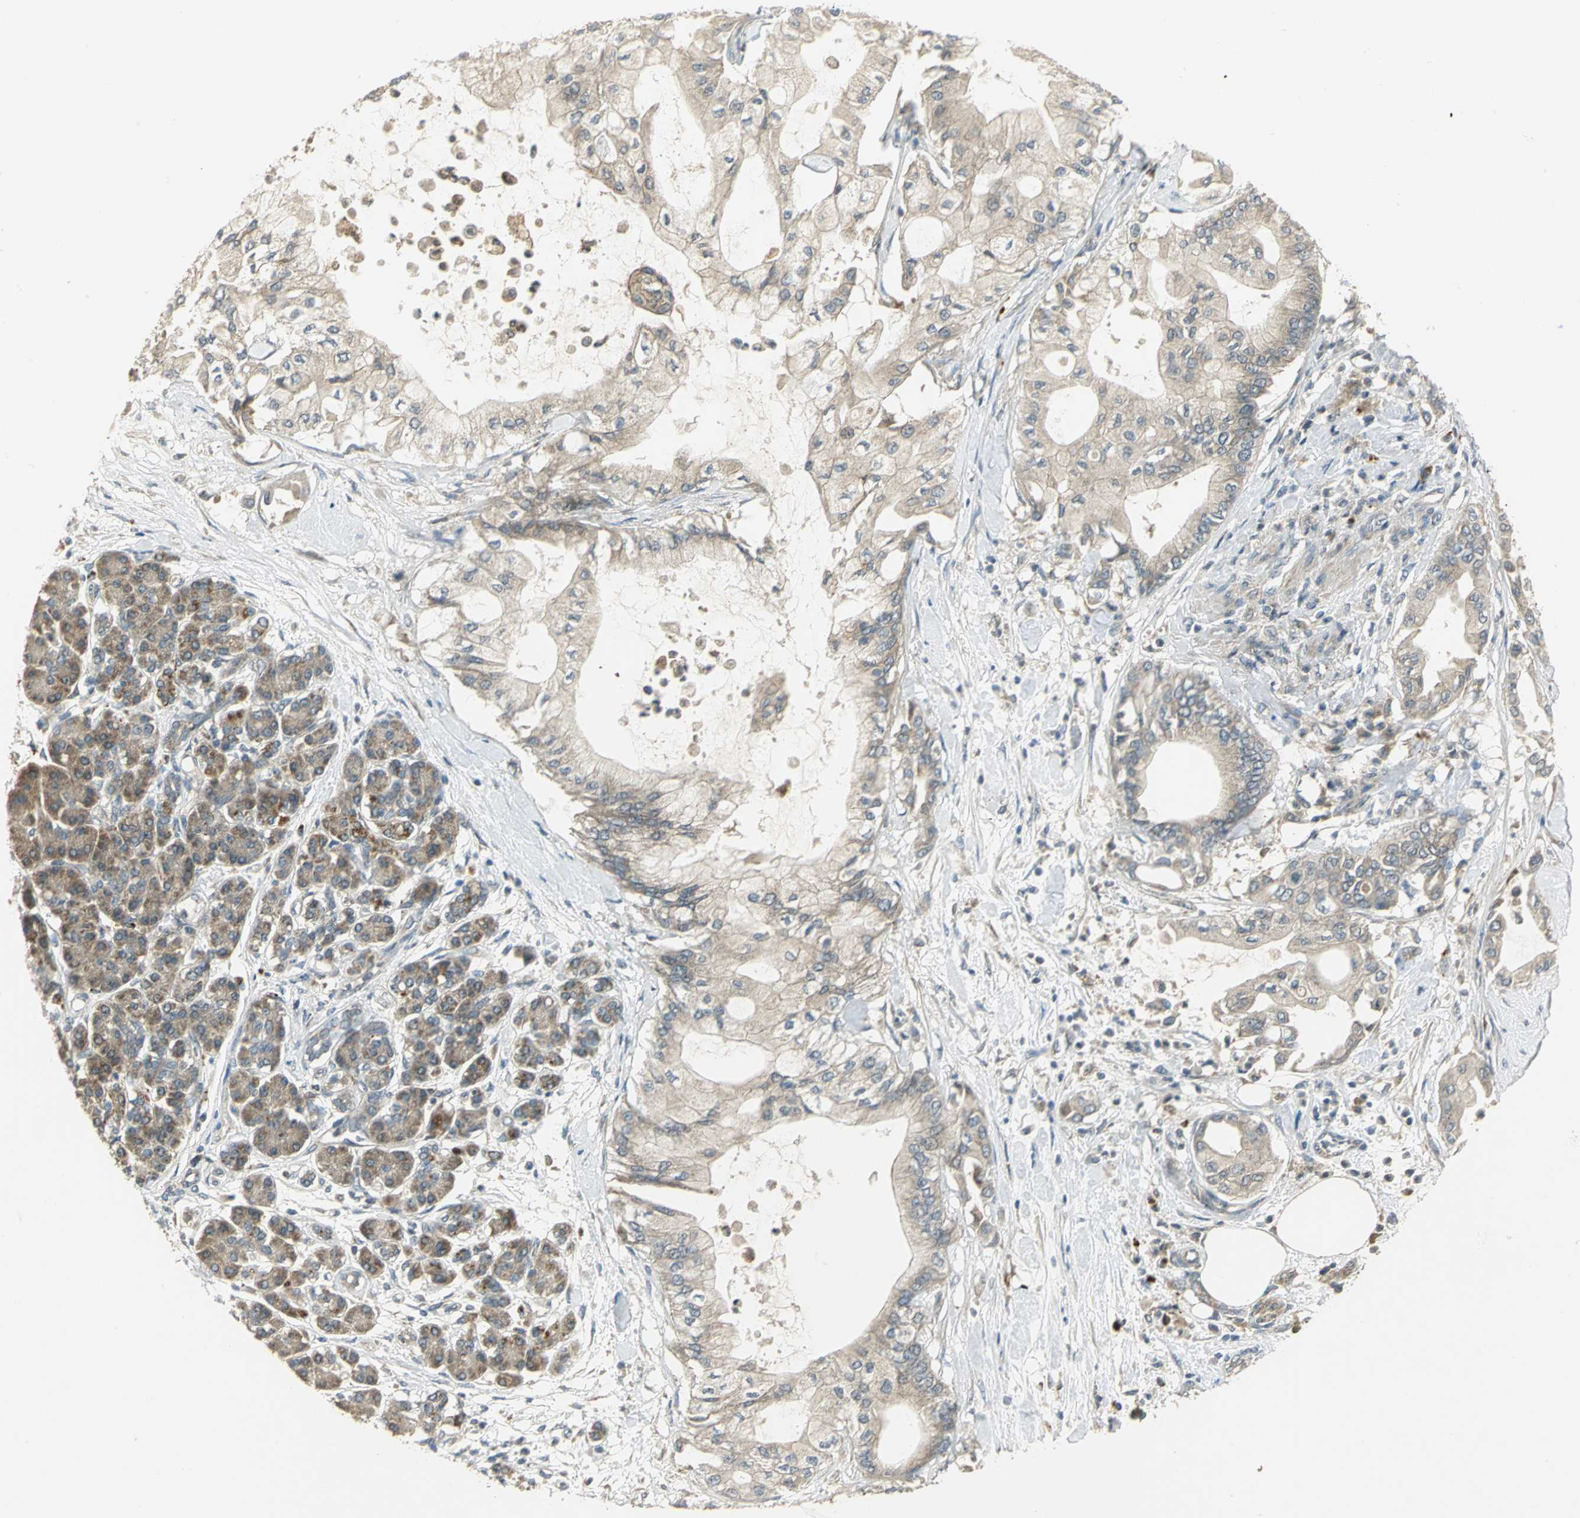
{"staining": {"intensity": "weak", "quantity": ">75%", "location": "cytoplasmic/membranous"}, "tissue": "pancreatic cancer", "cell_type": "Tumor cells", "image_type": "cancer", "snomed": [{"axis": "morphology", "description": "Adenocarcinoma, NOS"}, {"axis": "morphology", "description": "Adenocarcinoma, metastatic, NOS"}, {"axis": "topography", "description": "Lymph node"}, {"axis": "topography", "description": "Pancreas"}, {"axis": "topography", "description": "Duodenum"}], "caption": "A high-resolution micrograph shows immunohistochemistry staining of pancreatic cancer, which reveals weak cytoplasmic/membranous expression in approximately >75% of tumor cells.", "gene": "MAPK8IP3", "patient": {"sex": "female", "age": 64}}